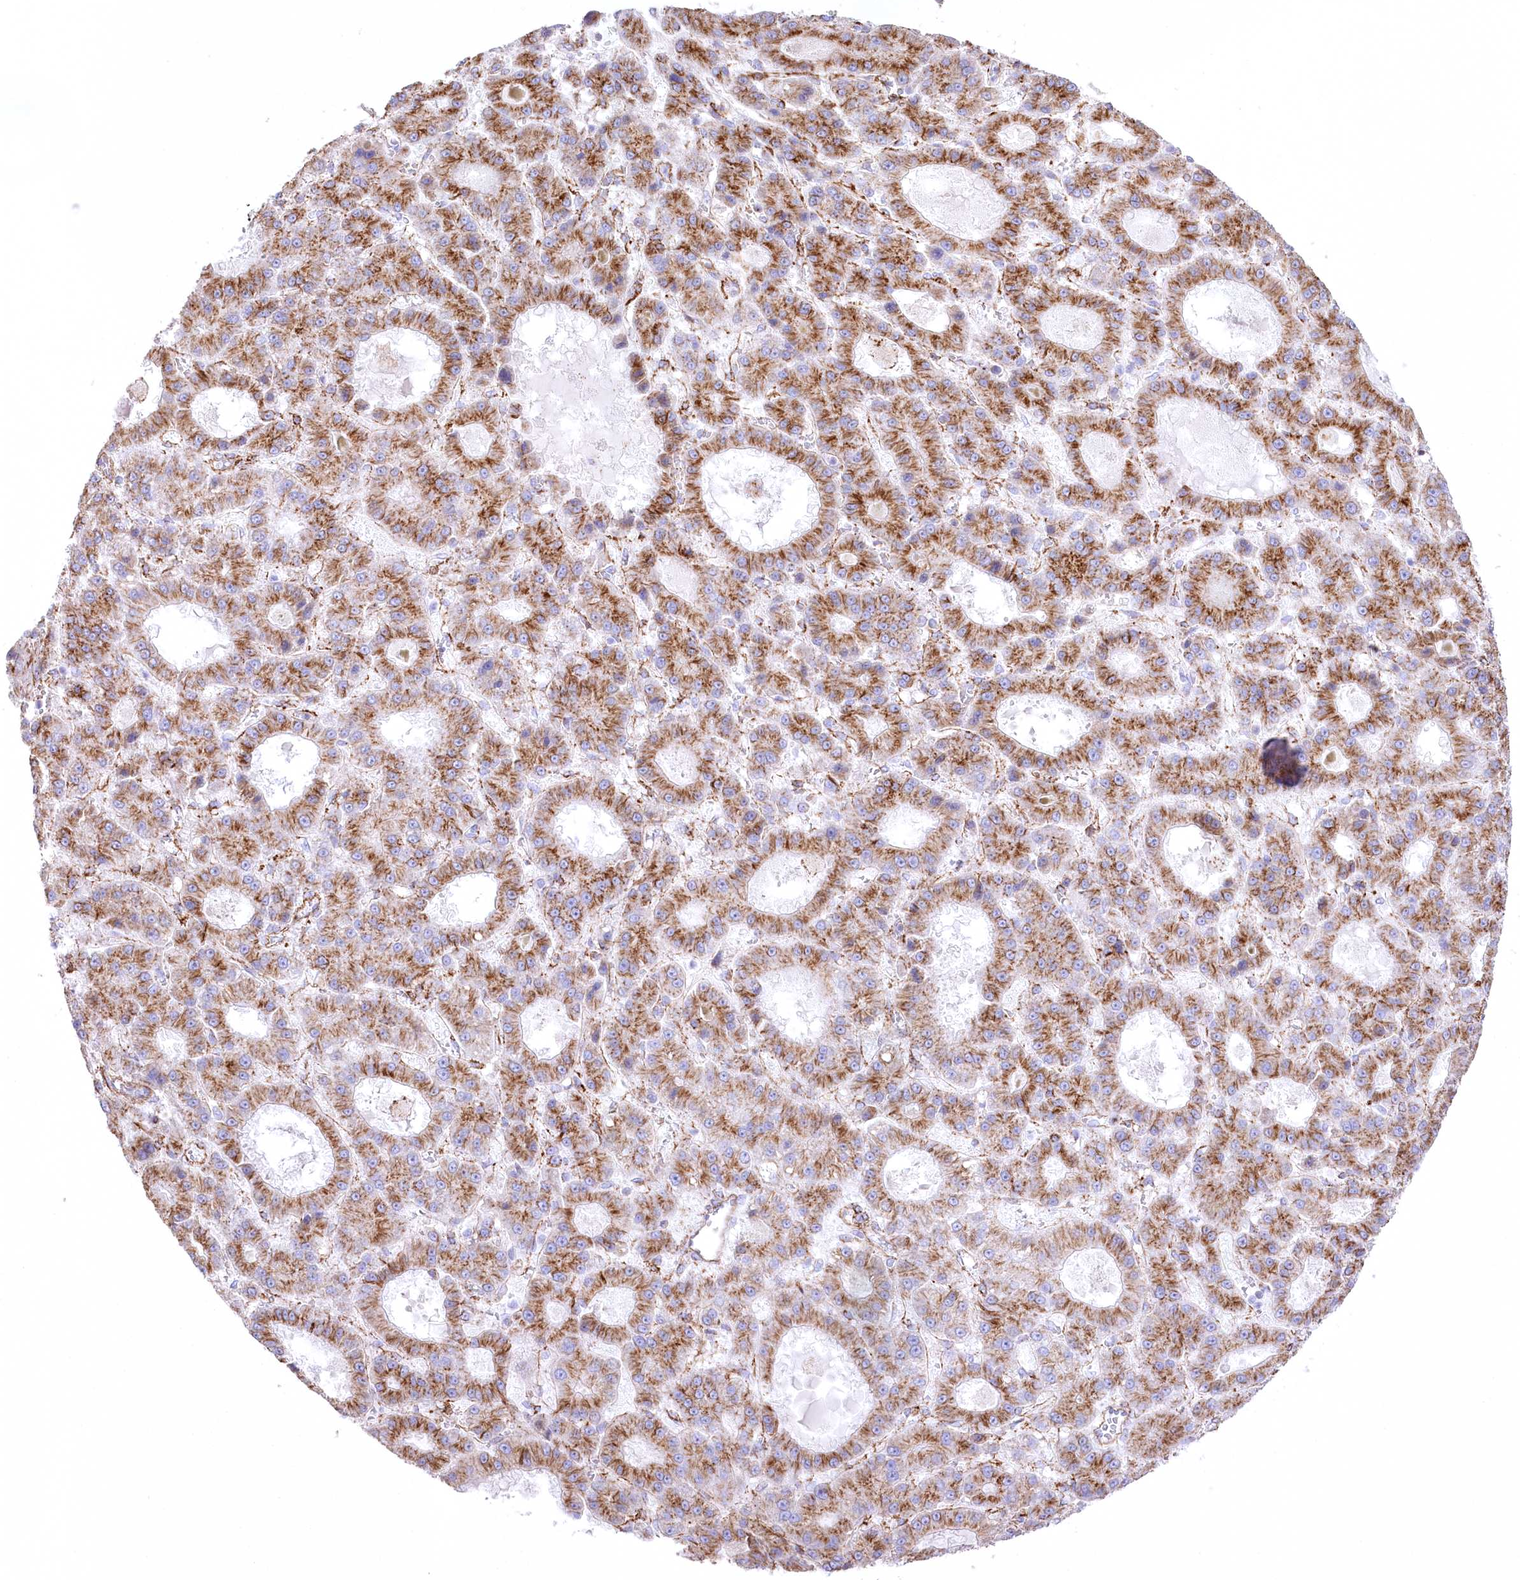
{"staining": {"intensity": "moderate", "quantity": ">75%", "location": "cytoplasmic/membranous"}, "tissue": "liver cancer", "cell_type": "Tumor cells", "image_type": "cancer", "snomed": [{"axis": "morphology", "description": "Carcinoma, Hepatocellular, NOS"}, {"axis": "topography", "description": "Liver"}], "caption": "Brown immunohistochemical staining in human liver cancer (hepatocellular carcinoma) shows moderate cytoplasmic/membranous expression in about >75% of tumor cells.", "gene": "FAM216A", "patient": {"sex": "male", "age": 70}}